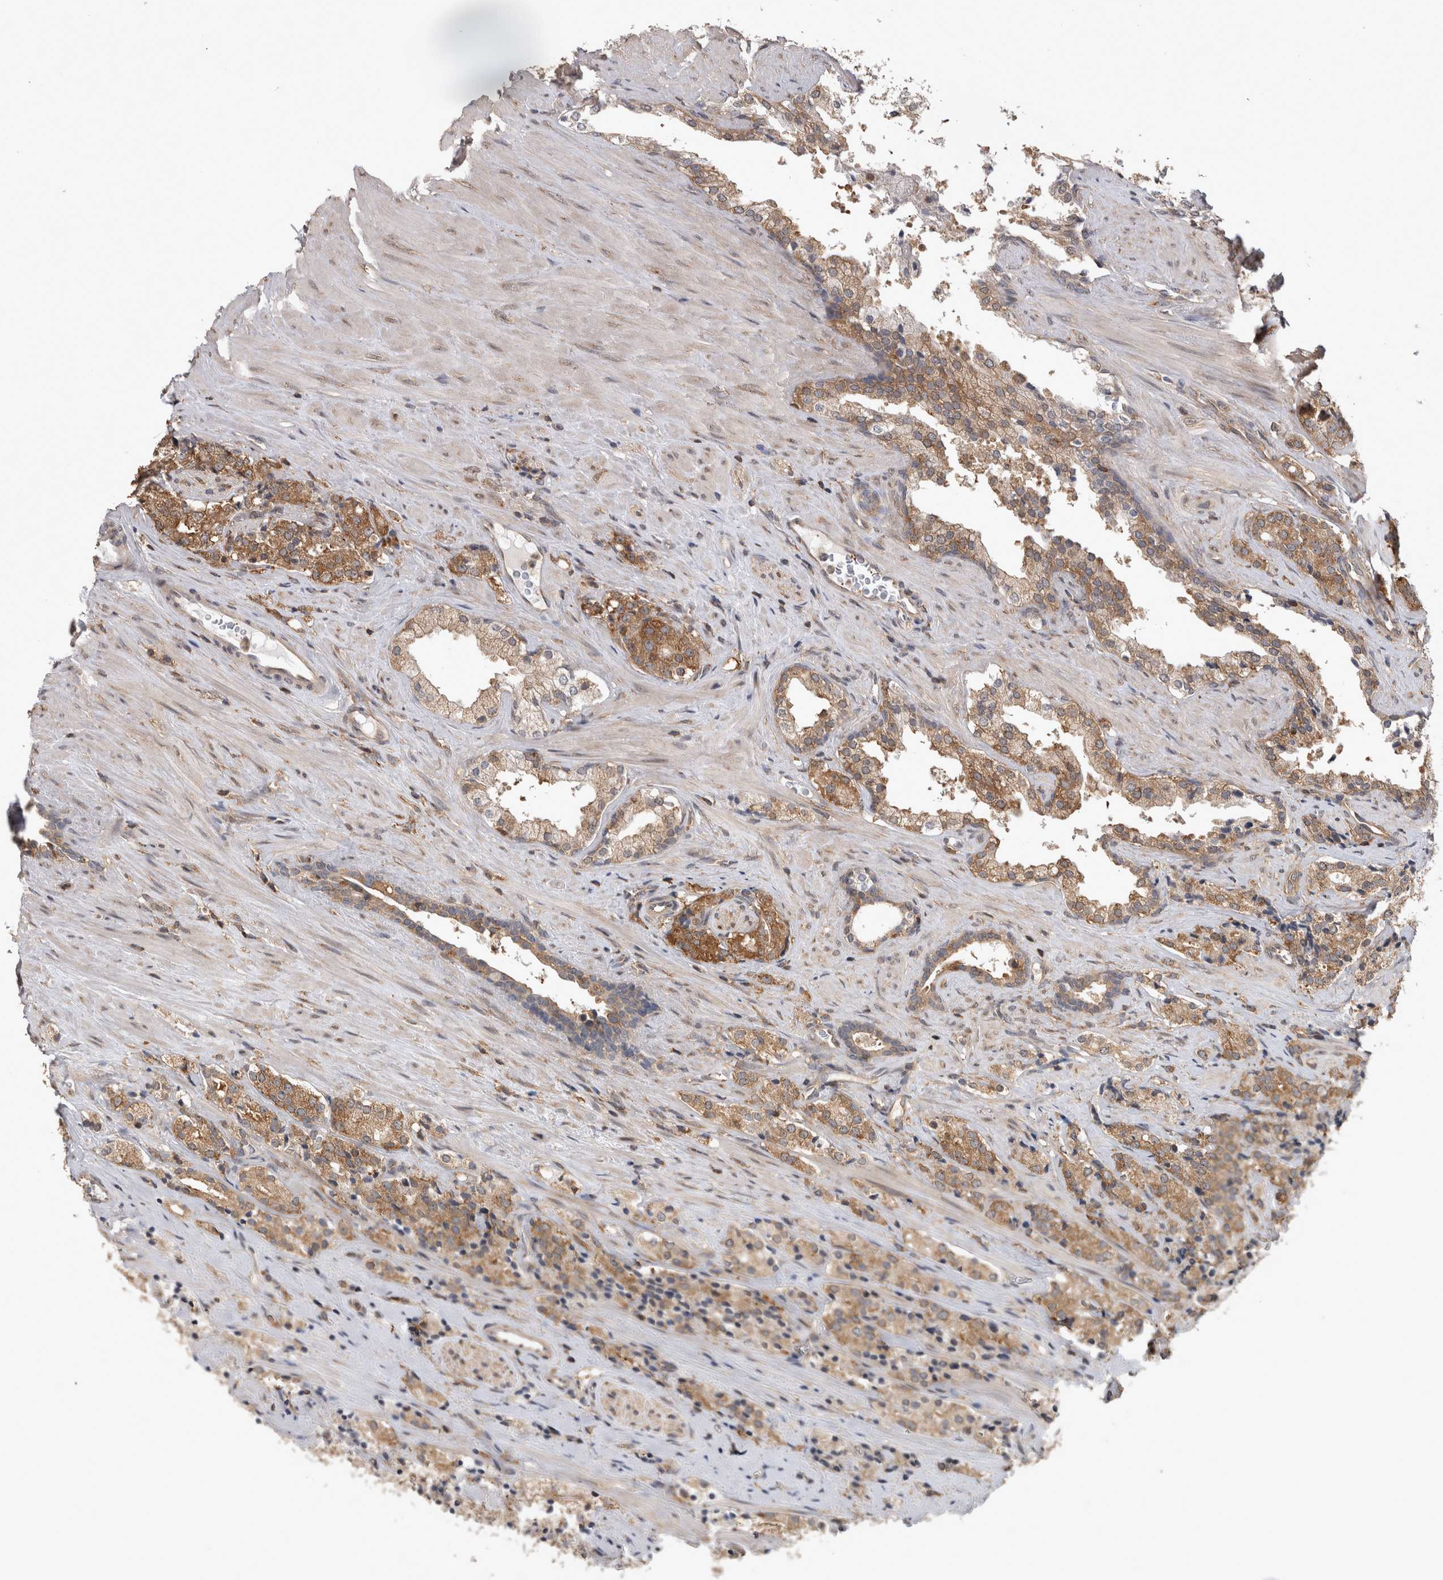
{"staining": {"intensity": "moderate", "quantity": "25%-75%", "location": "cytoplasmic/membranous"}, "tissue": "prostate cancer", "cell_type": "Tumor cells", "image_type": "cancer", "snomed": [{"axis": "morphology", "description": "Adenocarcinoma, High grade"}, {"axis": "topography", "description": "Prostate"}], "caption": "High-grade adenocarcinoma (prostate) stained for a protein (brown) exhibits moderate cytoplasmic/membranous positive staining in approximately 25%-75% of tumor cells.", "gene": "ATXN2", "patient": {"sex": "male", "age": 71}}